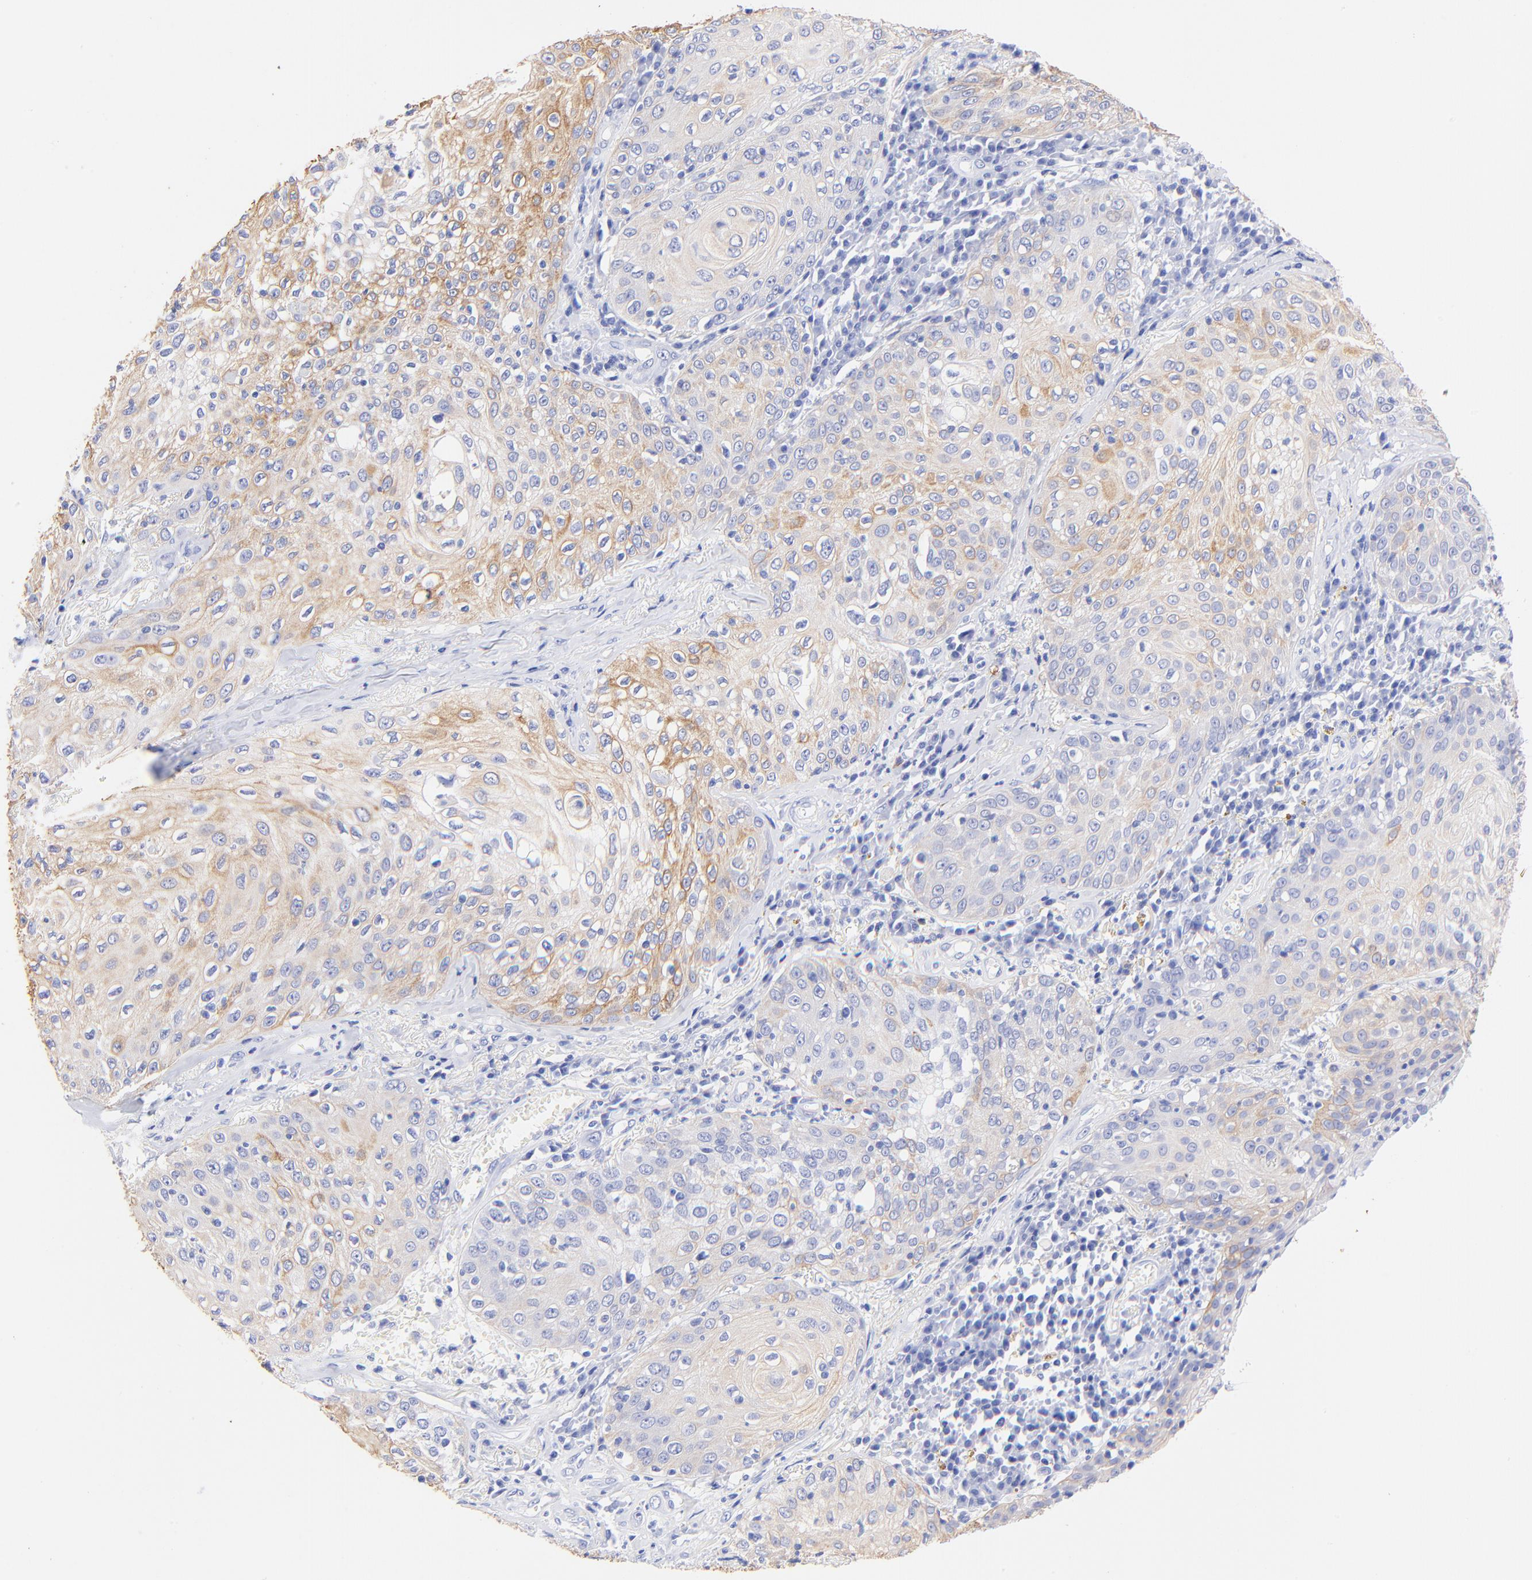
{"staining": {"intensity": "moderate", "quantity": "25%-75%", "location": "cytoplasmic/membranous"}, "tissue": "skin cancer", "cell_type": "Tumor cells", "image_type": "cancer", "snomed": [{"axis": "morphology", "description": "Squamous cell carcinoma, NOS"}, {"axis": "topography", "description": "Skin"}], "caption": "IHC staining of skin squamous cell carcinoma, which reveals medium levels of moderate cytoplasmic/membranous expression in about 25%-75% of tumor cells indicating moderate cytoplasmic/membranous protein positivity. The staining was performed using DAB (brown) for protein detection and nuclei were counterstained in hematoxylin (blue).", "gene": "KRT19", "patient": {"sex": "male", "age": 65}}